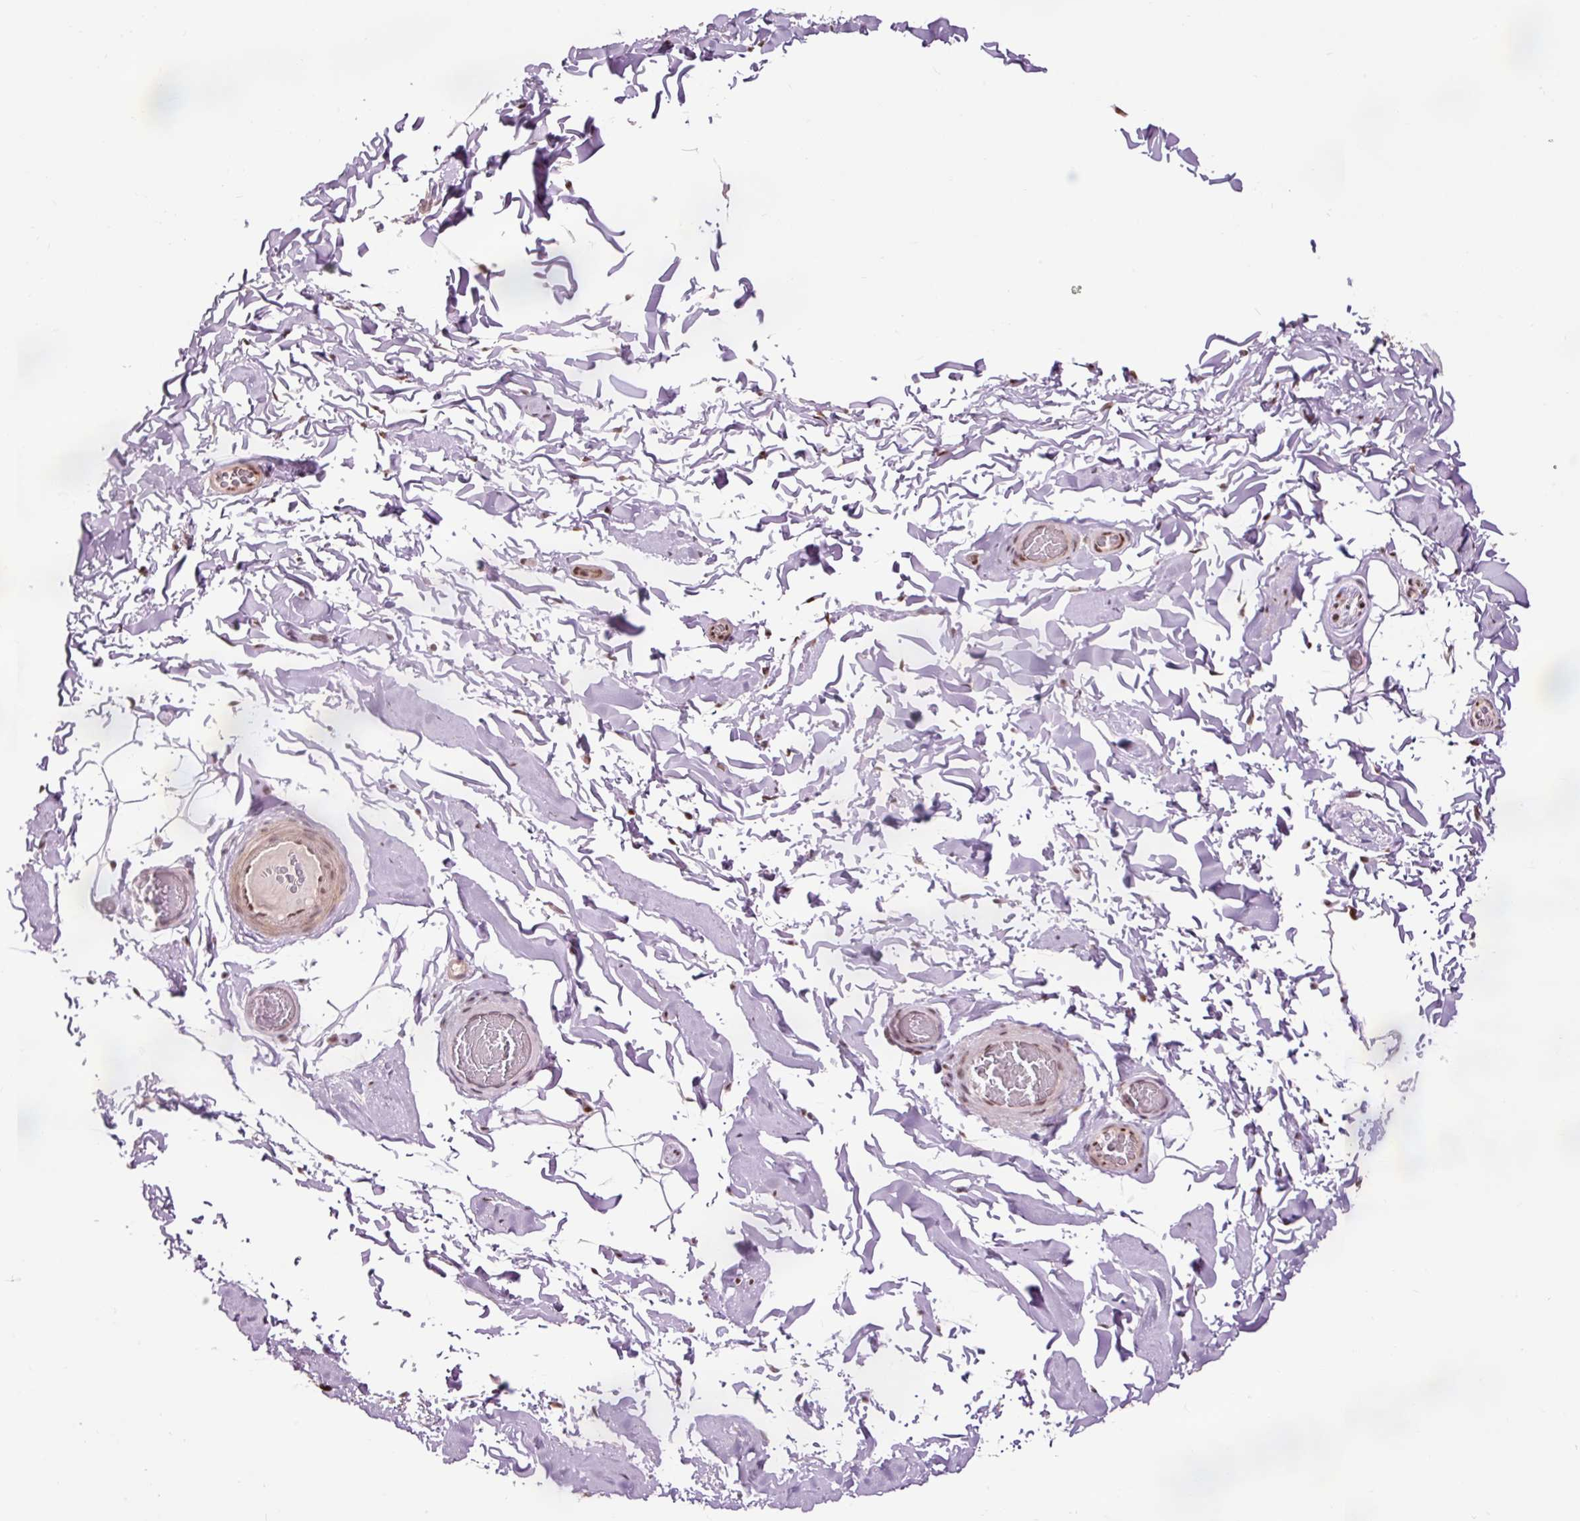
{"staining": {"intensity": "moderate", "quantity": "<25%", "location": "nuclear"}, "tissue": "adipose tissue", "cell_type": "Adipocytes", "image_type": "normal", "snomed": [{"axis": "morphology", "description": "Normal tissue, NOS"}, {"axis": "topography", "description": "Soft tissue"}, {"axis": "topography", "description": "Adipose tissue"}, {"axis": "topography", "description": "Vascular tissue"}, {"axis": "topography", "description": "Peripheral nerve tissue"}], "caption": "High-magnification brightfield microscopy of unremarkable adipose tissue stained with DAB (3,3'-diaminobenzidine) (brown) and counterstained with hematoxylin (blue). adipocytes exhibit moderate nuclear expression is identified in approximately<25% of cells. (IHC, brightfield microscopy, high magnification).", "gene": "ZBTB44", "patient": {"sex": "male", "age": 46}}